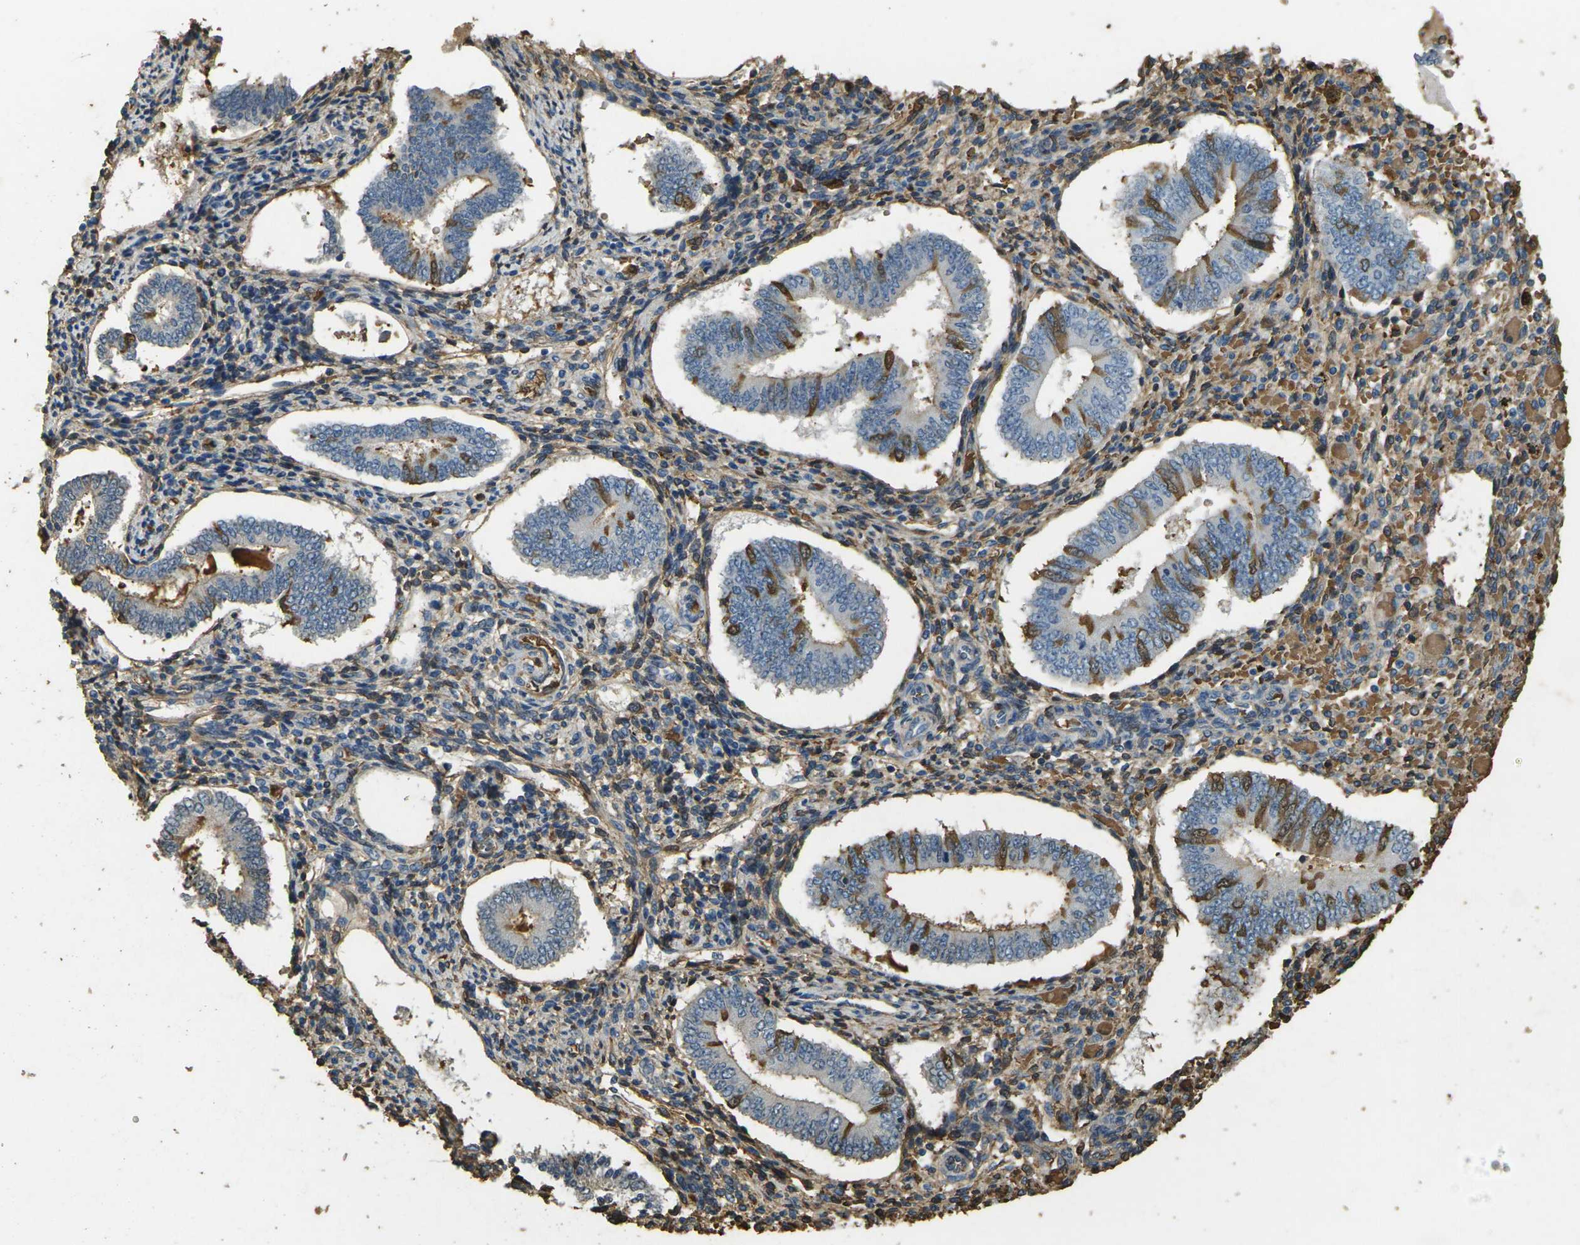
{"staining": {"intensity": "negative", "quantity": "none", "location": "none"}, "tissue": "endometrium", "cell_type": "Cells in endometrial stroma", "image_type": "normal", "snomed": [{"axis": "morphology", "description": "Normal tissue, NOS"}, {"axis": "topography", "description": "Endometrium"}], "caption": "Immunohistochemistry (IHC) photomicrograph of unremarkable human endometrium stained for a protein (brown), which reveals no expression in cells in endometrial stroma.", "gene": "HBB", "patient": {"sex": "female", "age": 42}}